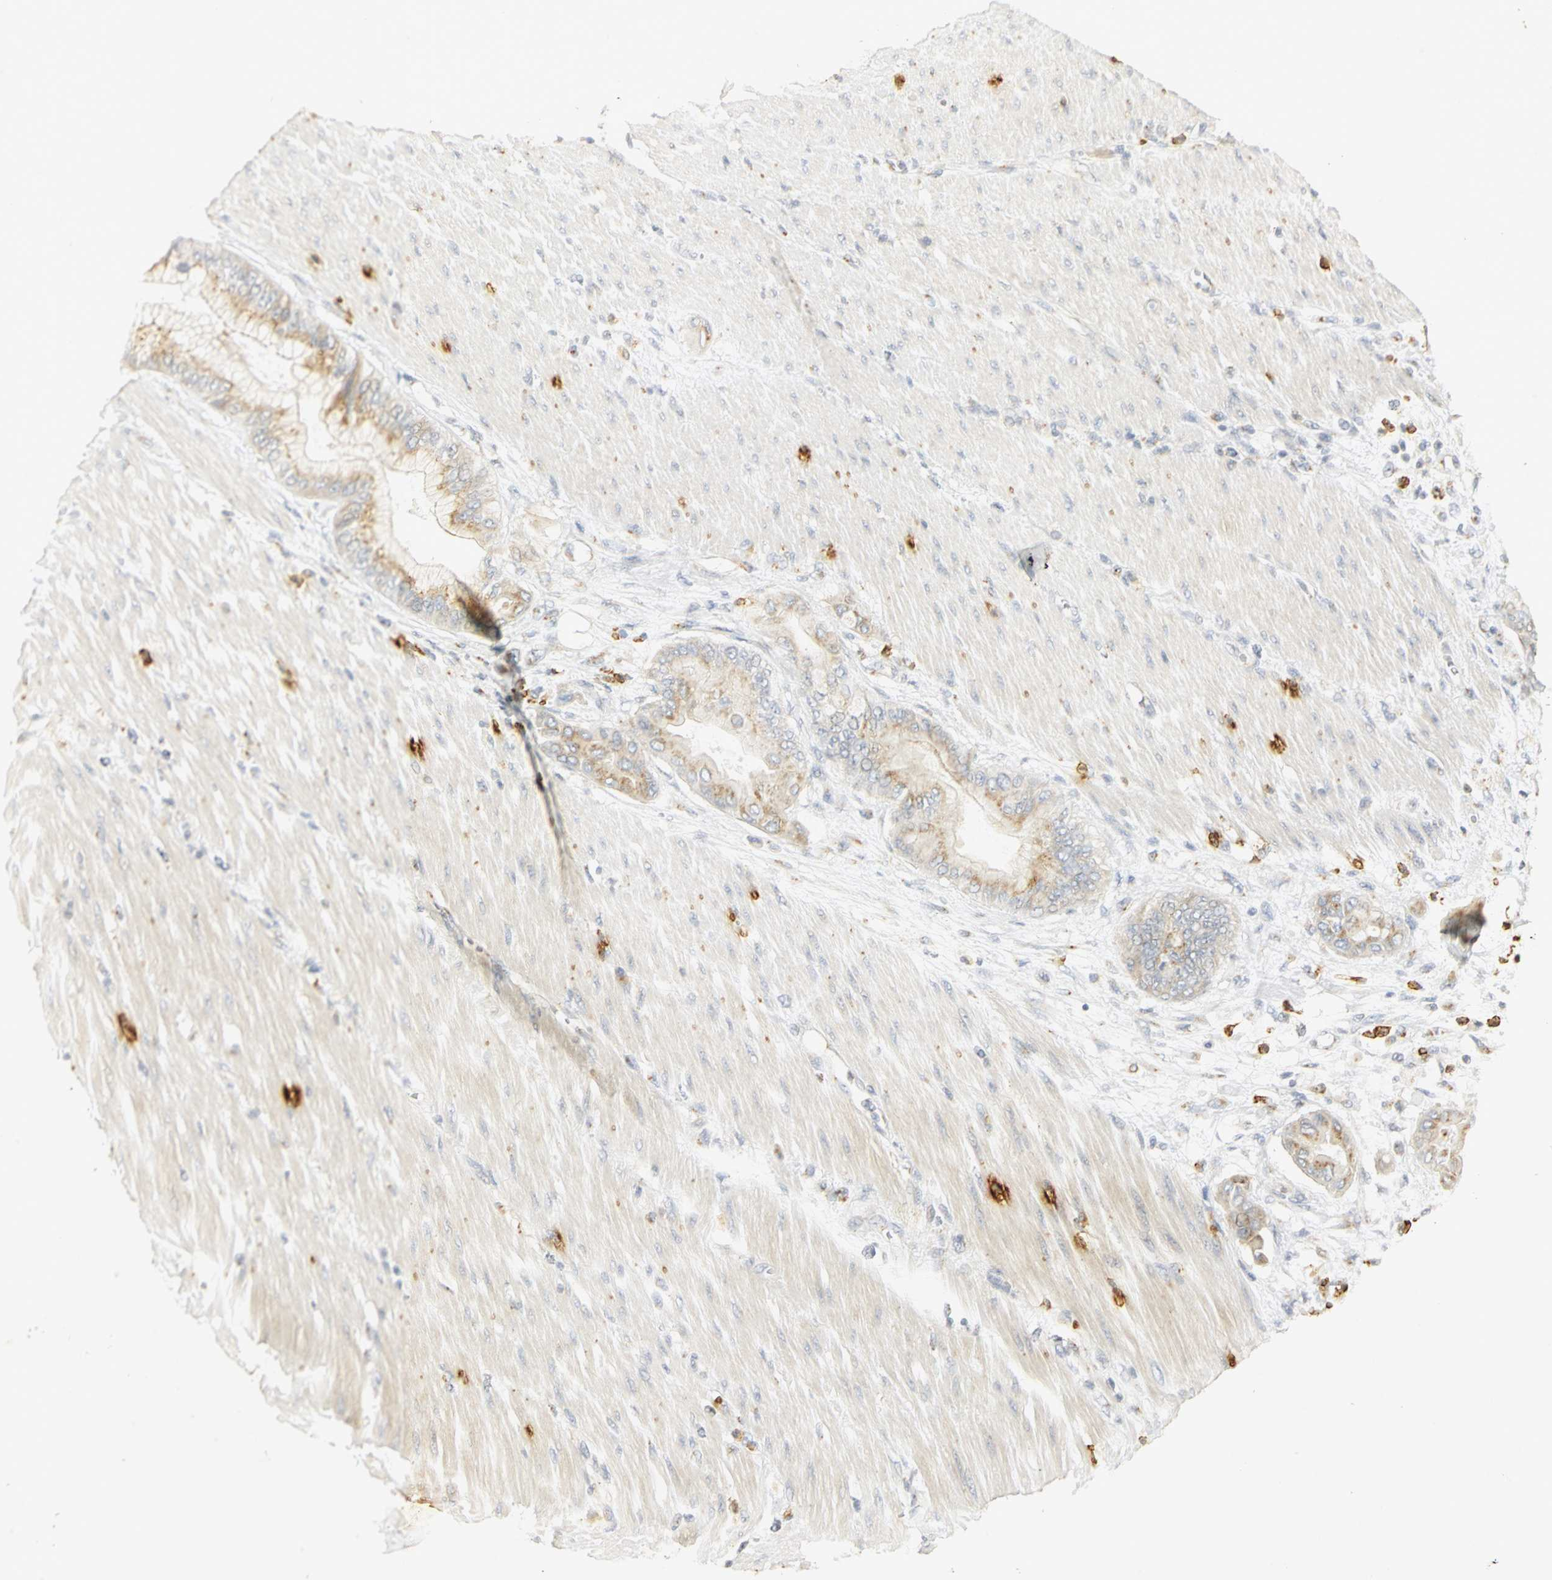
{"staining": {"intensity": "weak", "quantity": "25%-75%", "location": "cytoplasmic/membranous"}, "tissue": "pancreatic cancer", "cell_type": "Tumor cells", "image_type": "cancer", "snomed": [{"axis": "morphology", "description": "Adenocarcinoma, NOS"}, {"axis": "morphology", "description": "Adenocarcinoma, metastatic, NOS"}, {"axis": "topography", "description": "Lymph node"}, {"axis": "topography", "description": "Pancreas"}, {"axis": "topography", "description": "Duodenum"}], "caption": "Protein staining reveals weak cytoplasmic/membranous staining in approximately 25%-75% of tumor cells in pancreatic adenocarcinoma.", "gene": "TM9SF2", "patient": {"sex": "female", "age": 64}}